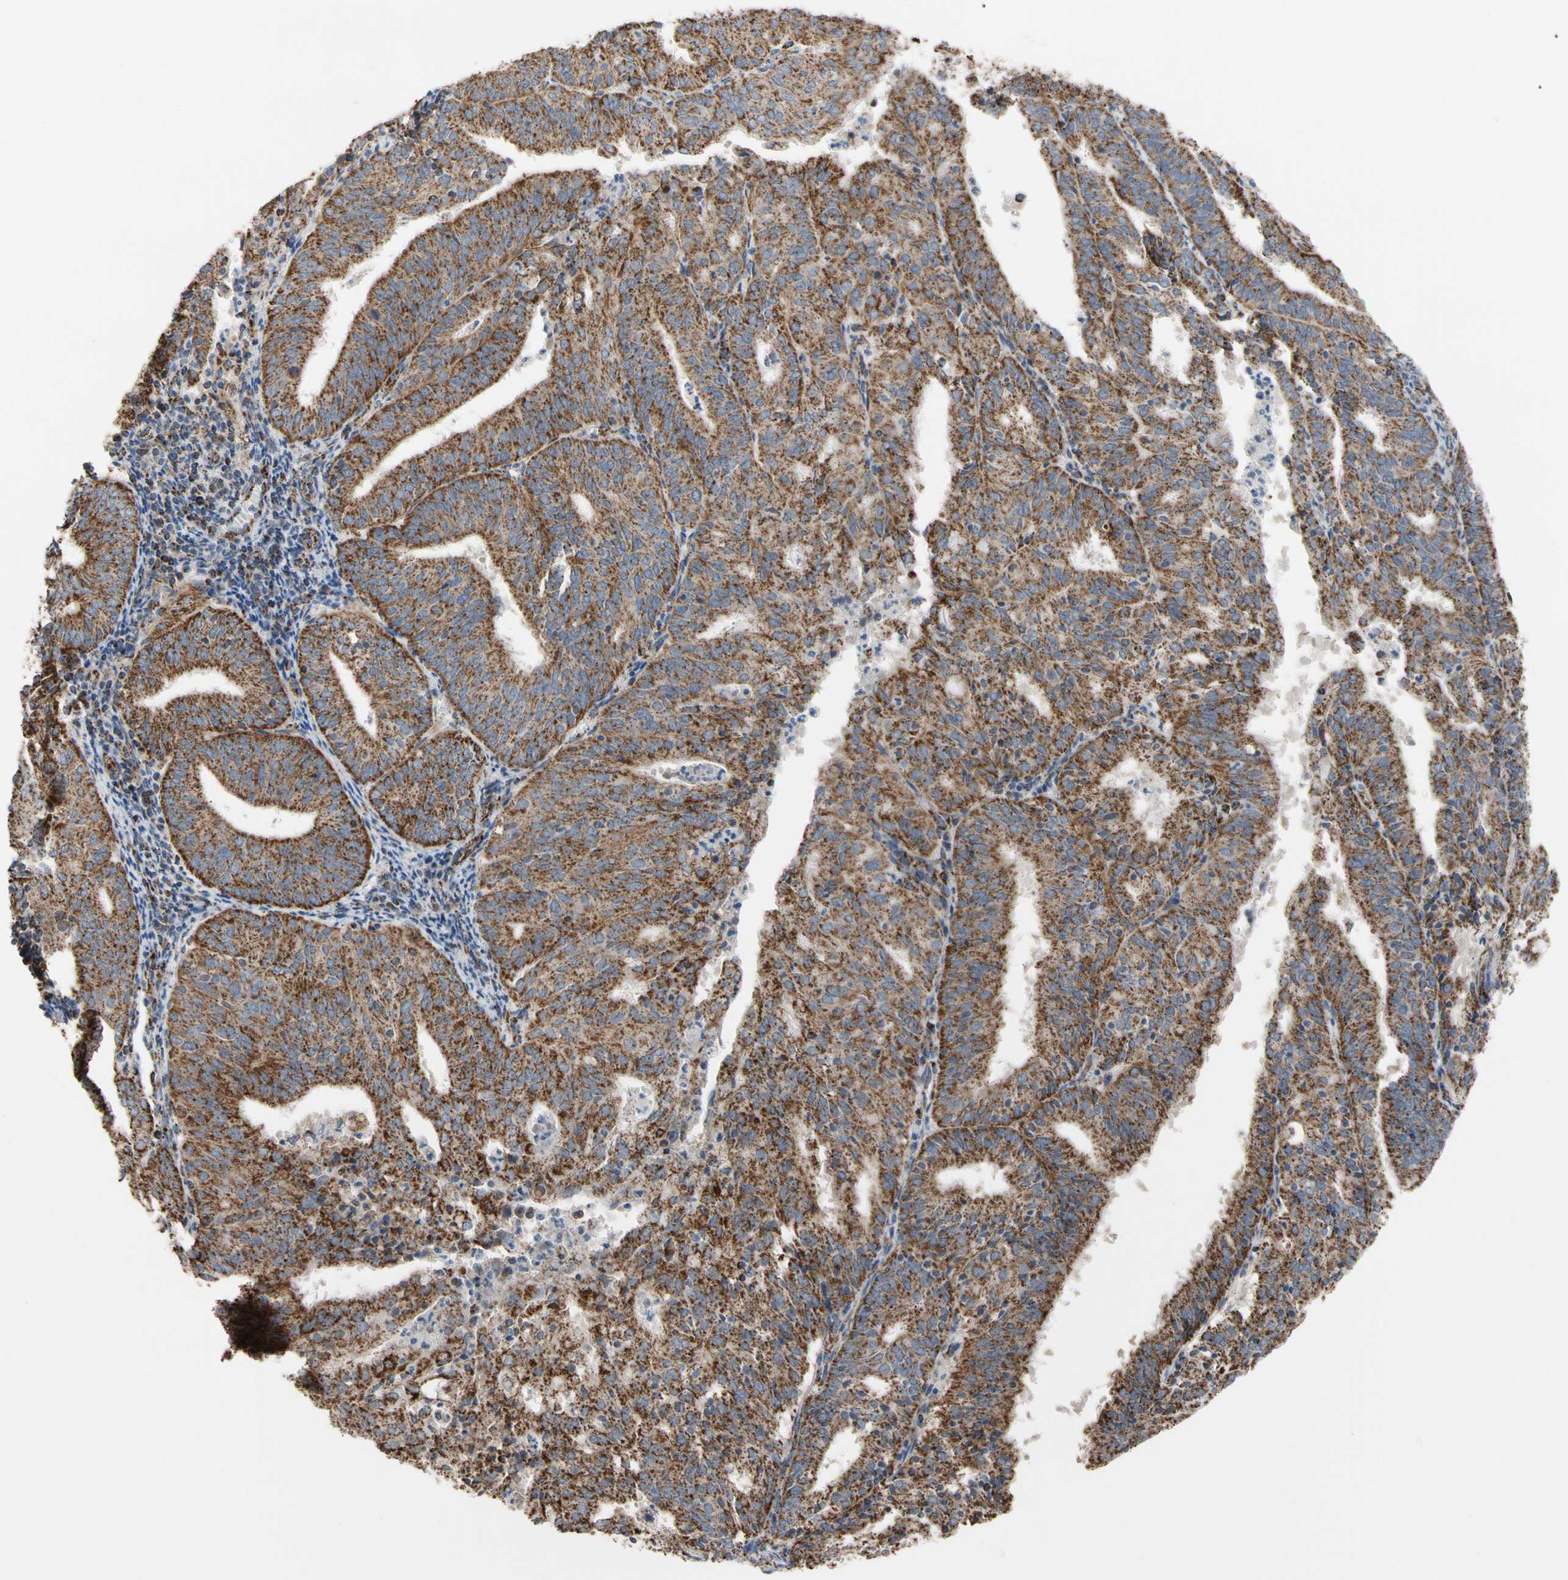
{"staining": {"intensity": "strong", "quantity": ">75%", "location": "cytoplasmic/membranous"}, "tissue": "endometrial cancer", "cell_type": "Tumor cells", "image_type": "cancer", "snomed": [{"axis": "morphology", "description": "Adenocarcinoma, NOS"}, {"axis": "topography", "description": "Uterus"}], "caption": "Brown immunohistochemical staining in endometrial adenocarcinoma exhibits strong cytoplasmic/membranous positivity in approximately >75% of tumor cells.", "gene": "FAM110B", "patient": {"sex": "female", "age": 60}}